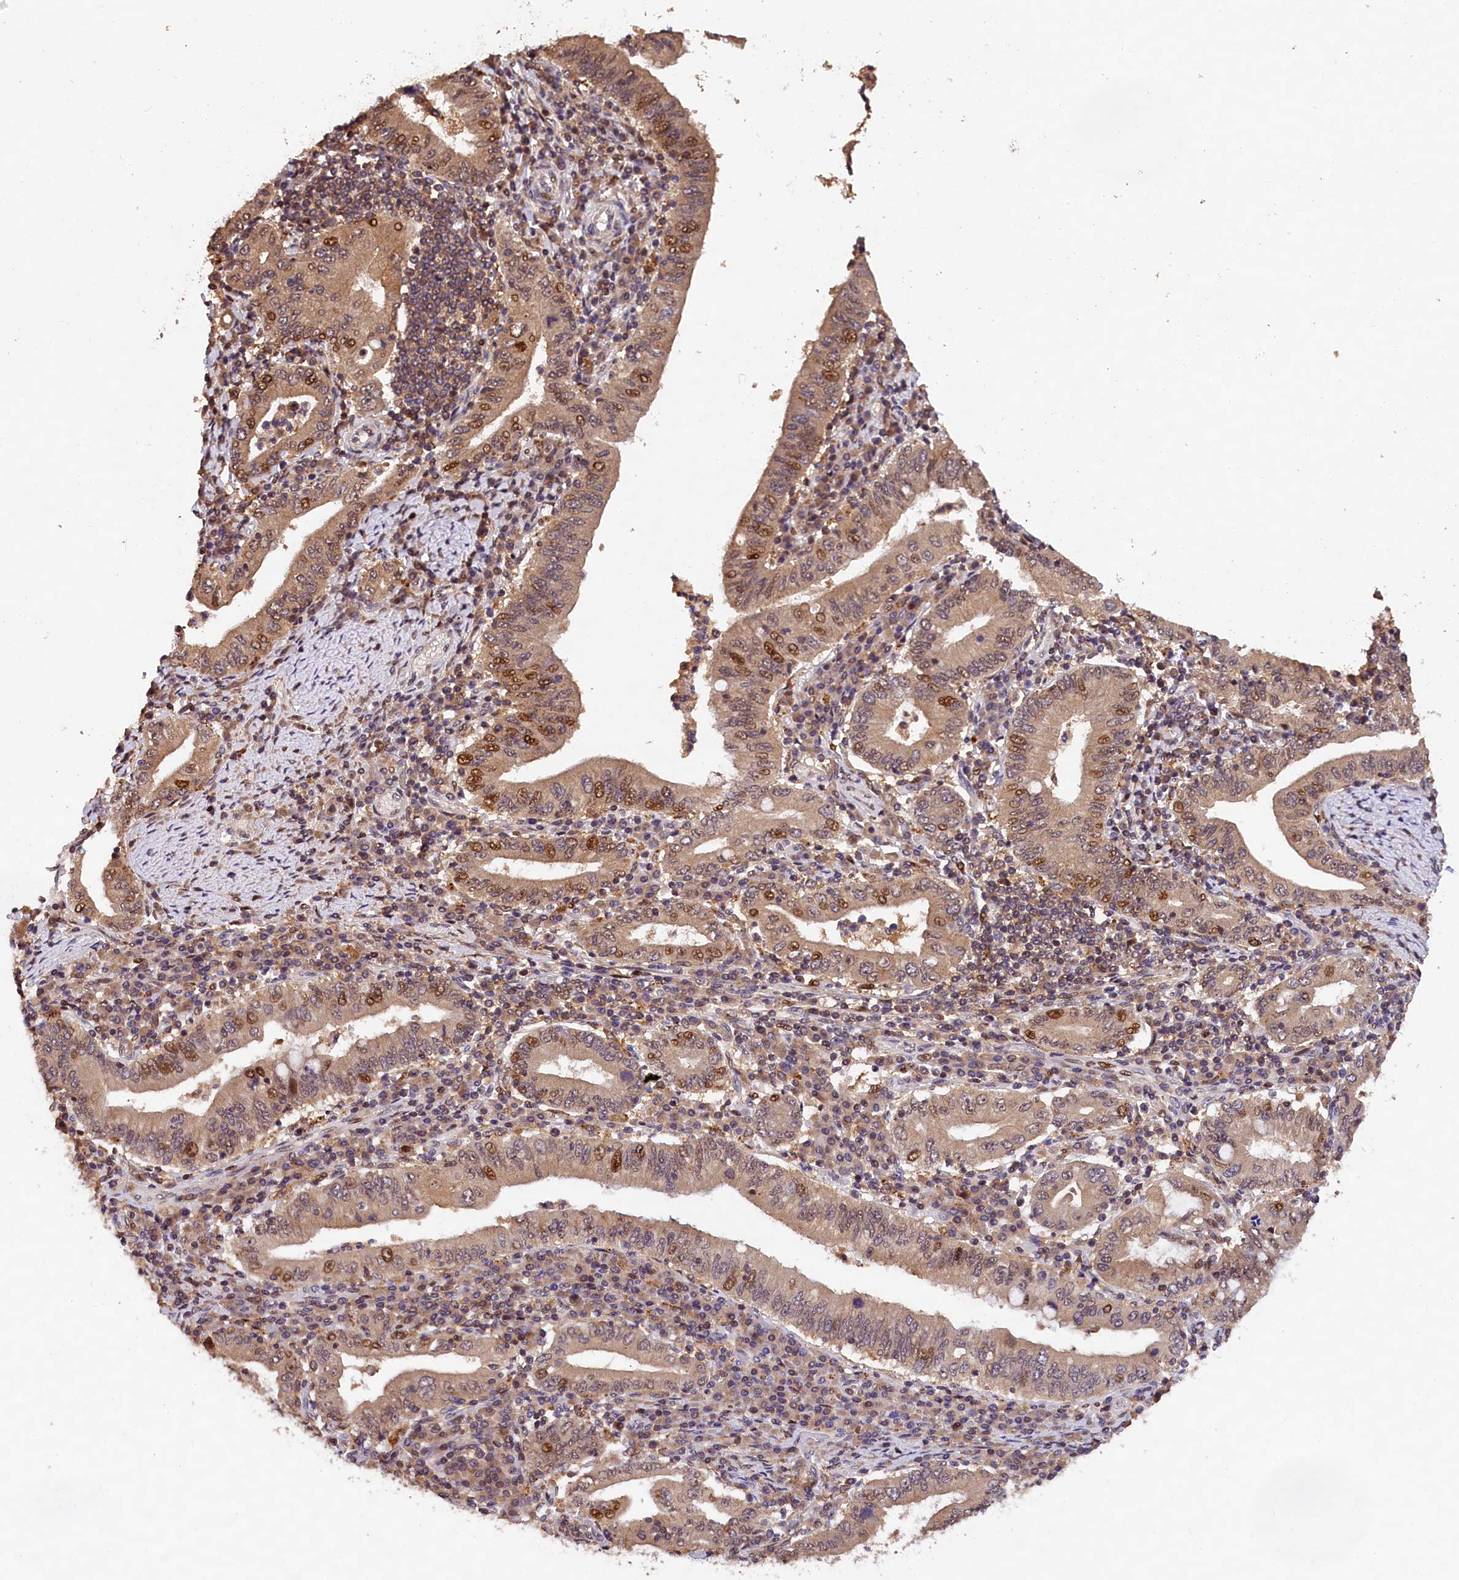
{"staining": {"intensity": "moderate", "quantity": ">75%", "location": "cytoplasmic/membranous,nuclear"}, "tissue": "stomach cancer", "cell_type": "Tumor cells", "image_type": "cancer", "snomed": [{"axis": "morphology", "description": "Normal tissue, NOS"}, {"axis": "morphology", "description": "Adenocarcinoma, NOS"}, {"axis": "topography", "description": "Esophagus"}, {"axis": "topography", "description": "Stomach, upper"}, {"axis": "topography", "description": "Peripheral nerve tissue"}], "caption": "A high-resolution image shows immunohistochemistry (IHC) staining of stomach cancer (adenocarcinoma), which shows moderate cytoplasmic/membranous and nuclear positivity in approximately >75% of tumor cells.", "gene": "PHAF1", "patient": {"sex": "male", "age": 62}}